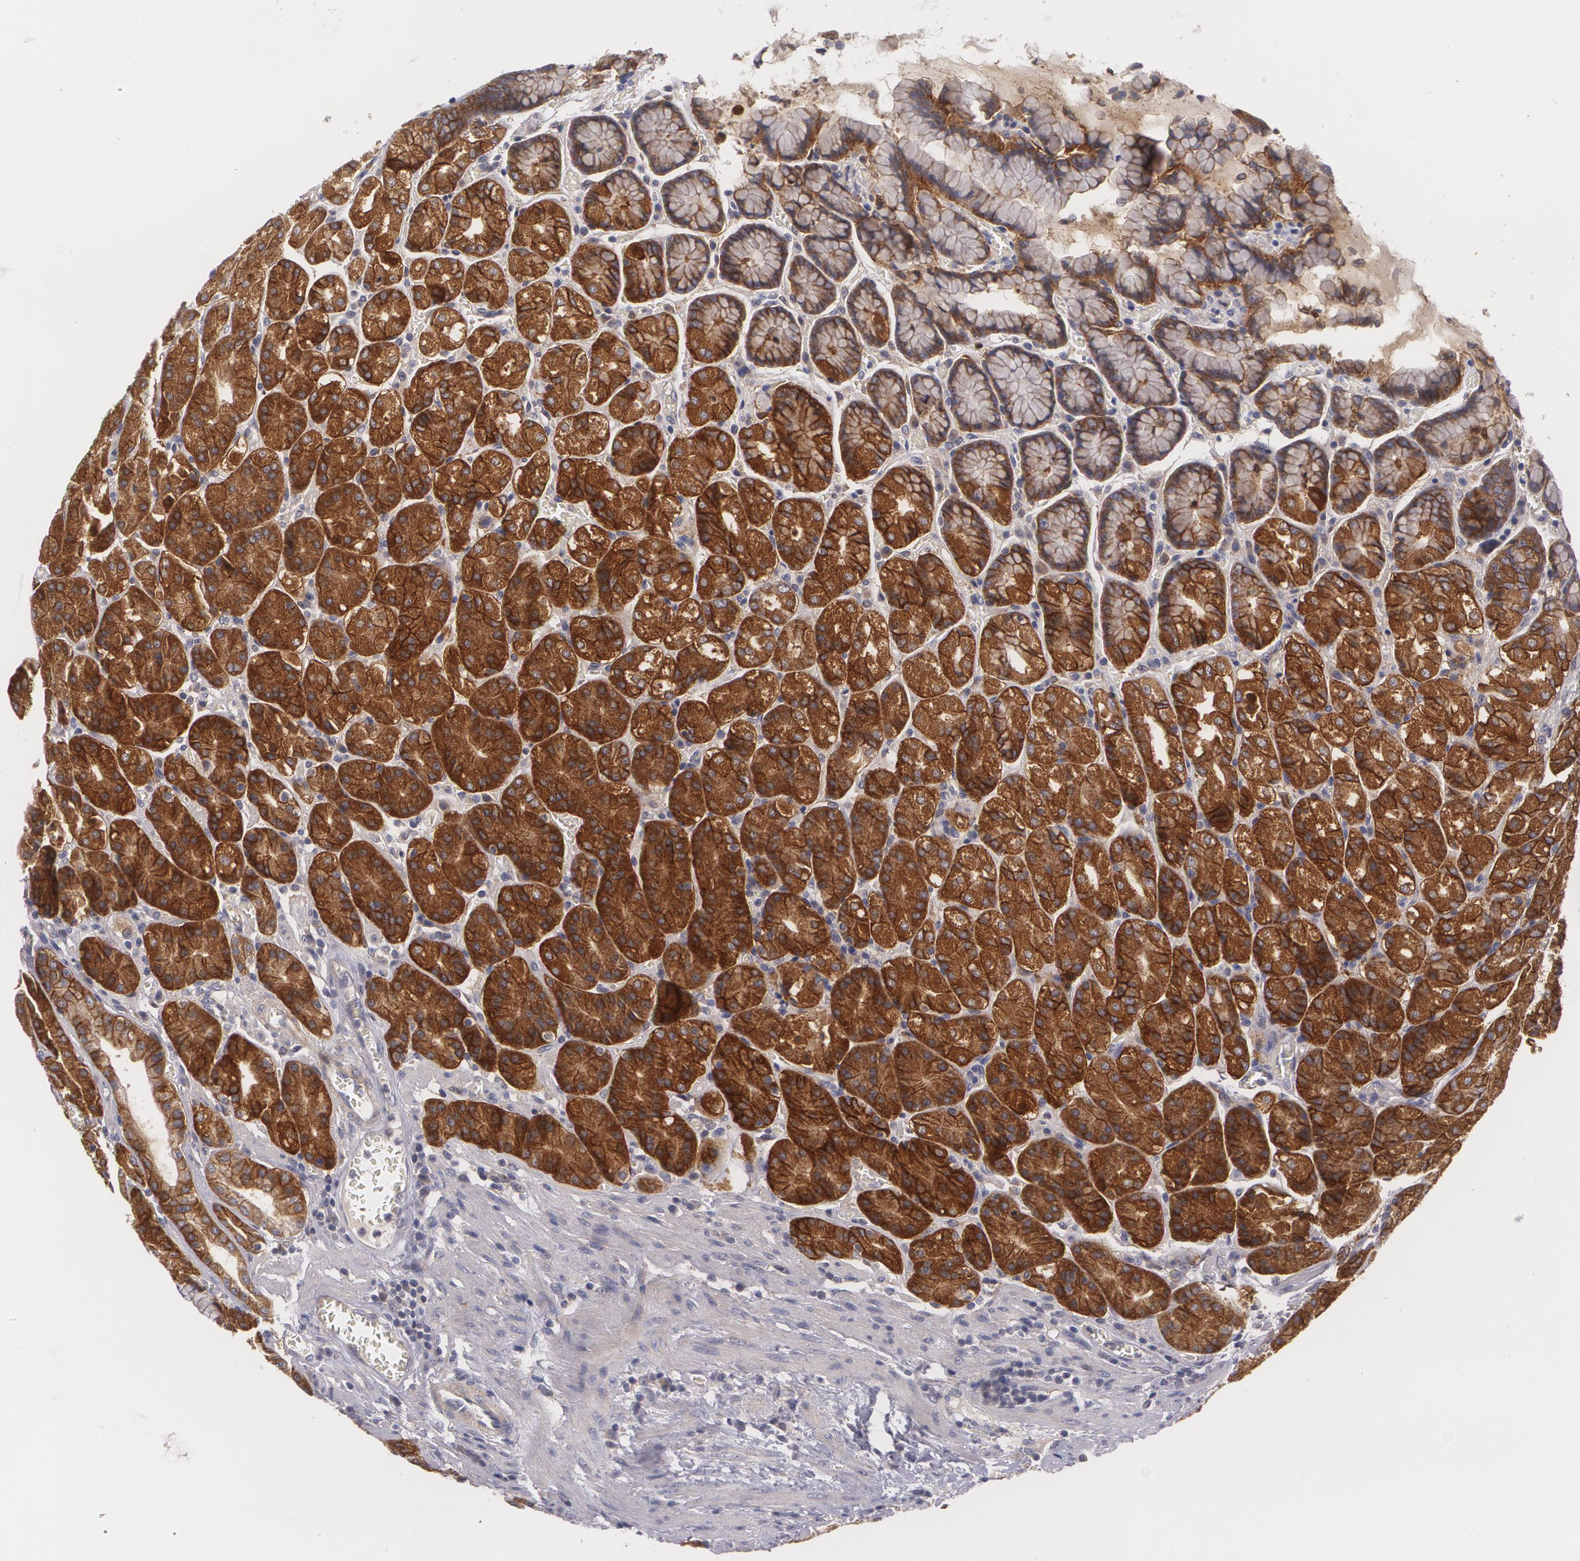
{"staining": {"intensity": "strong", "quantity": ">75%", "location": "cytoplasmic/membranous"}, "tissue": "stomach", "cell_type": "Glandular cells", "image_type": "normal", "snomed": [{"axis": "morphology", "description": "Normal tissue, NOS"}, {"axis": "topography", "description": "Stomach, upper"}], "caption": "Immunohistochemical staining of unremarkable stomach displays >75% levels of strong cytoplasmic/membranous protein staining in approximately >75% of glandular cells.", "gene": "CASK", "patient": {"sex": "female", "age": 81}}